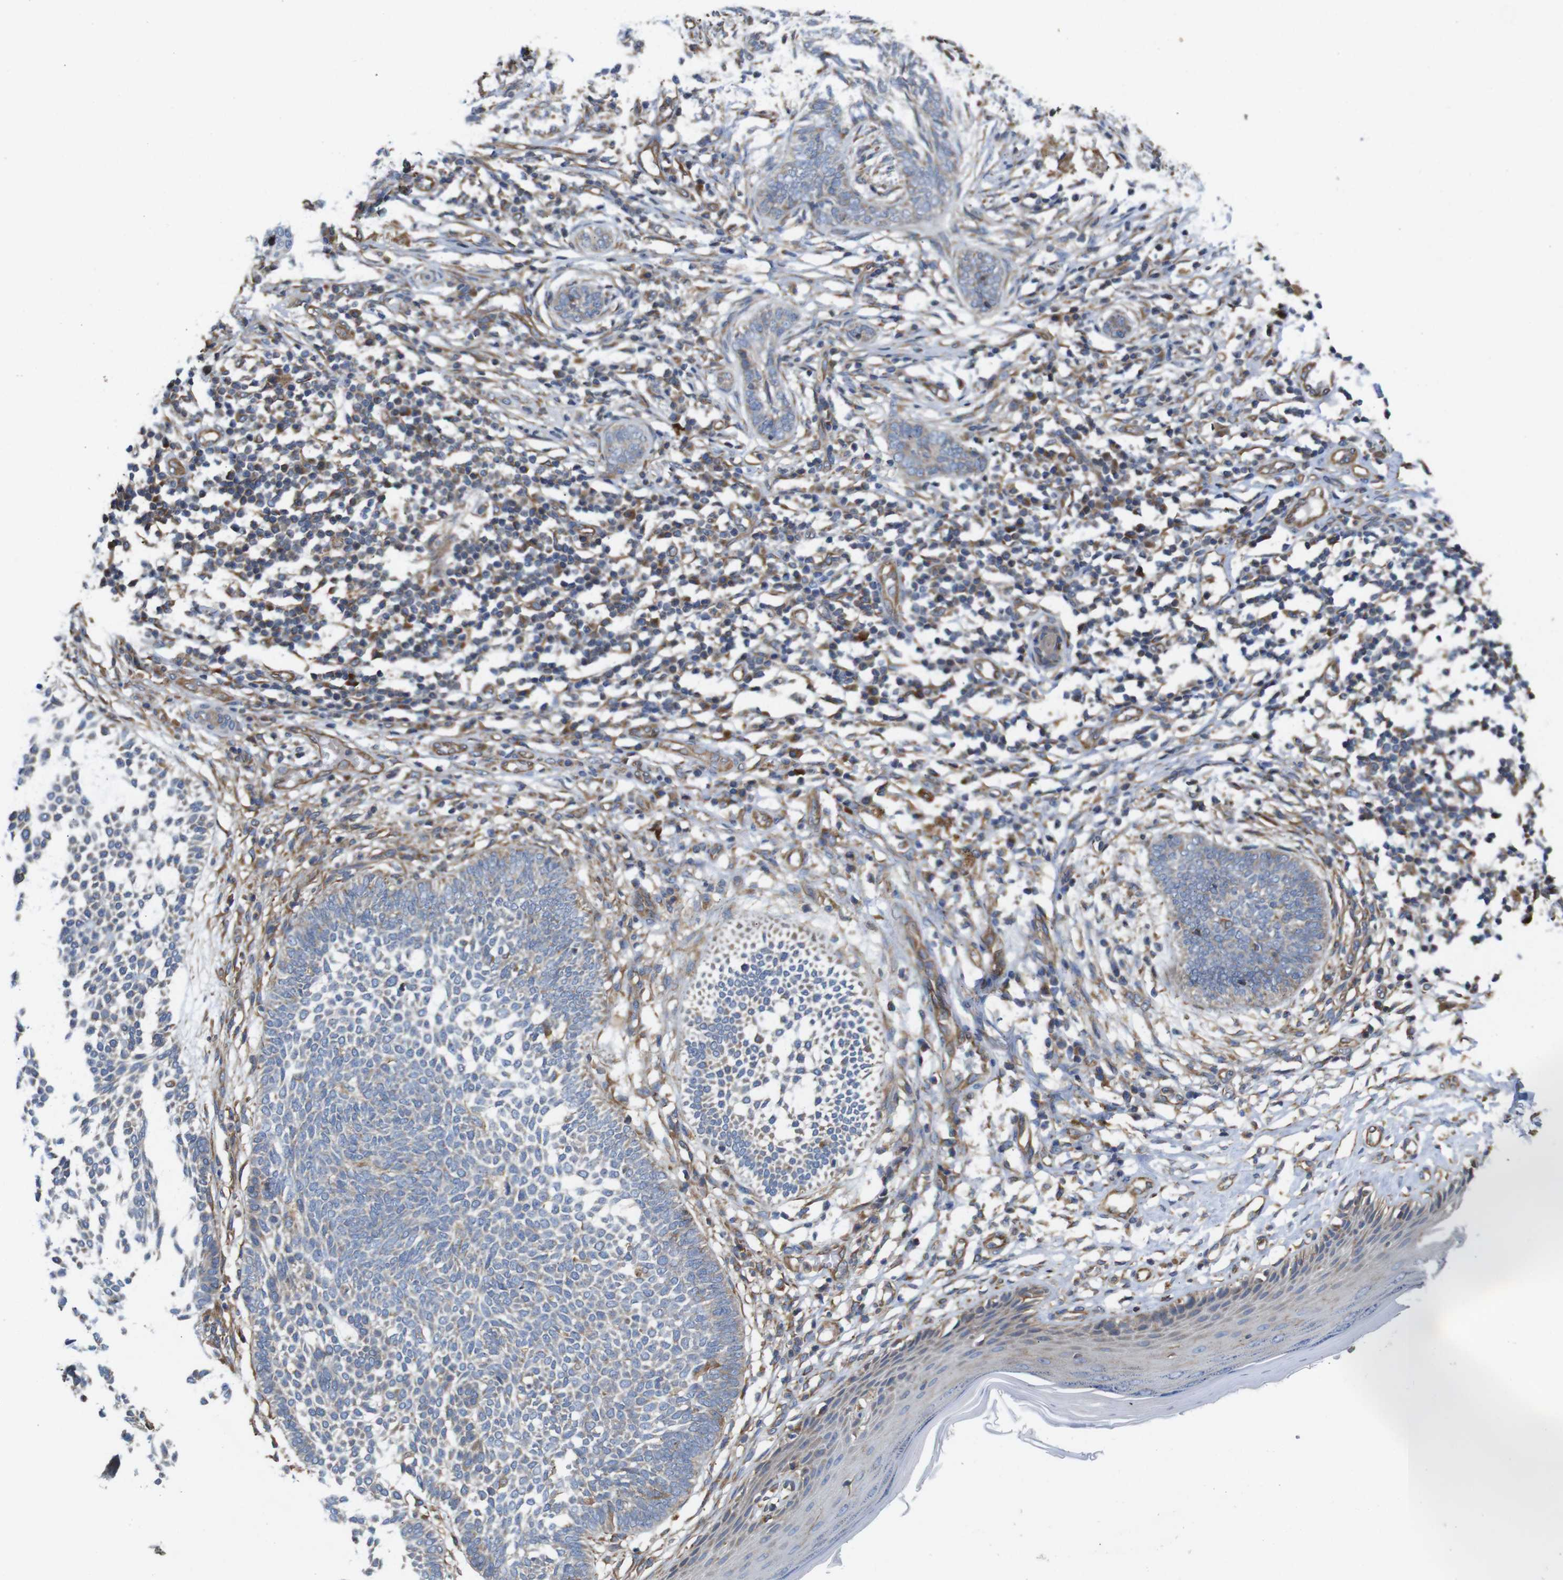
{"staining": {"intensity": "negative", "quantity": "none", "location": "none"}, "tissue": "skin cancer", "cell_type": "Tumor cells", "image_type": "cancer", "snomed": [{"axis": "morphology", "description": "Basal cell carcinoma"}, {"axis": "topography", "description": "Skin"}], "caption": "Tumor cells are negative for brown protein staining in skin basal cell carcinoma.", "gene": "POMK", "patient": {"sex": "male", "age": 87}}